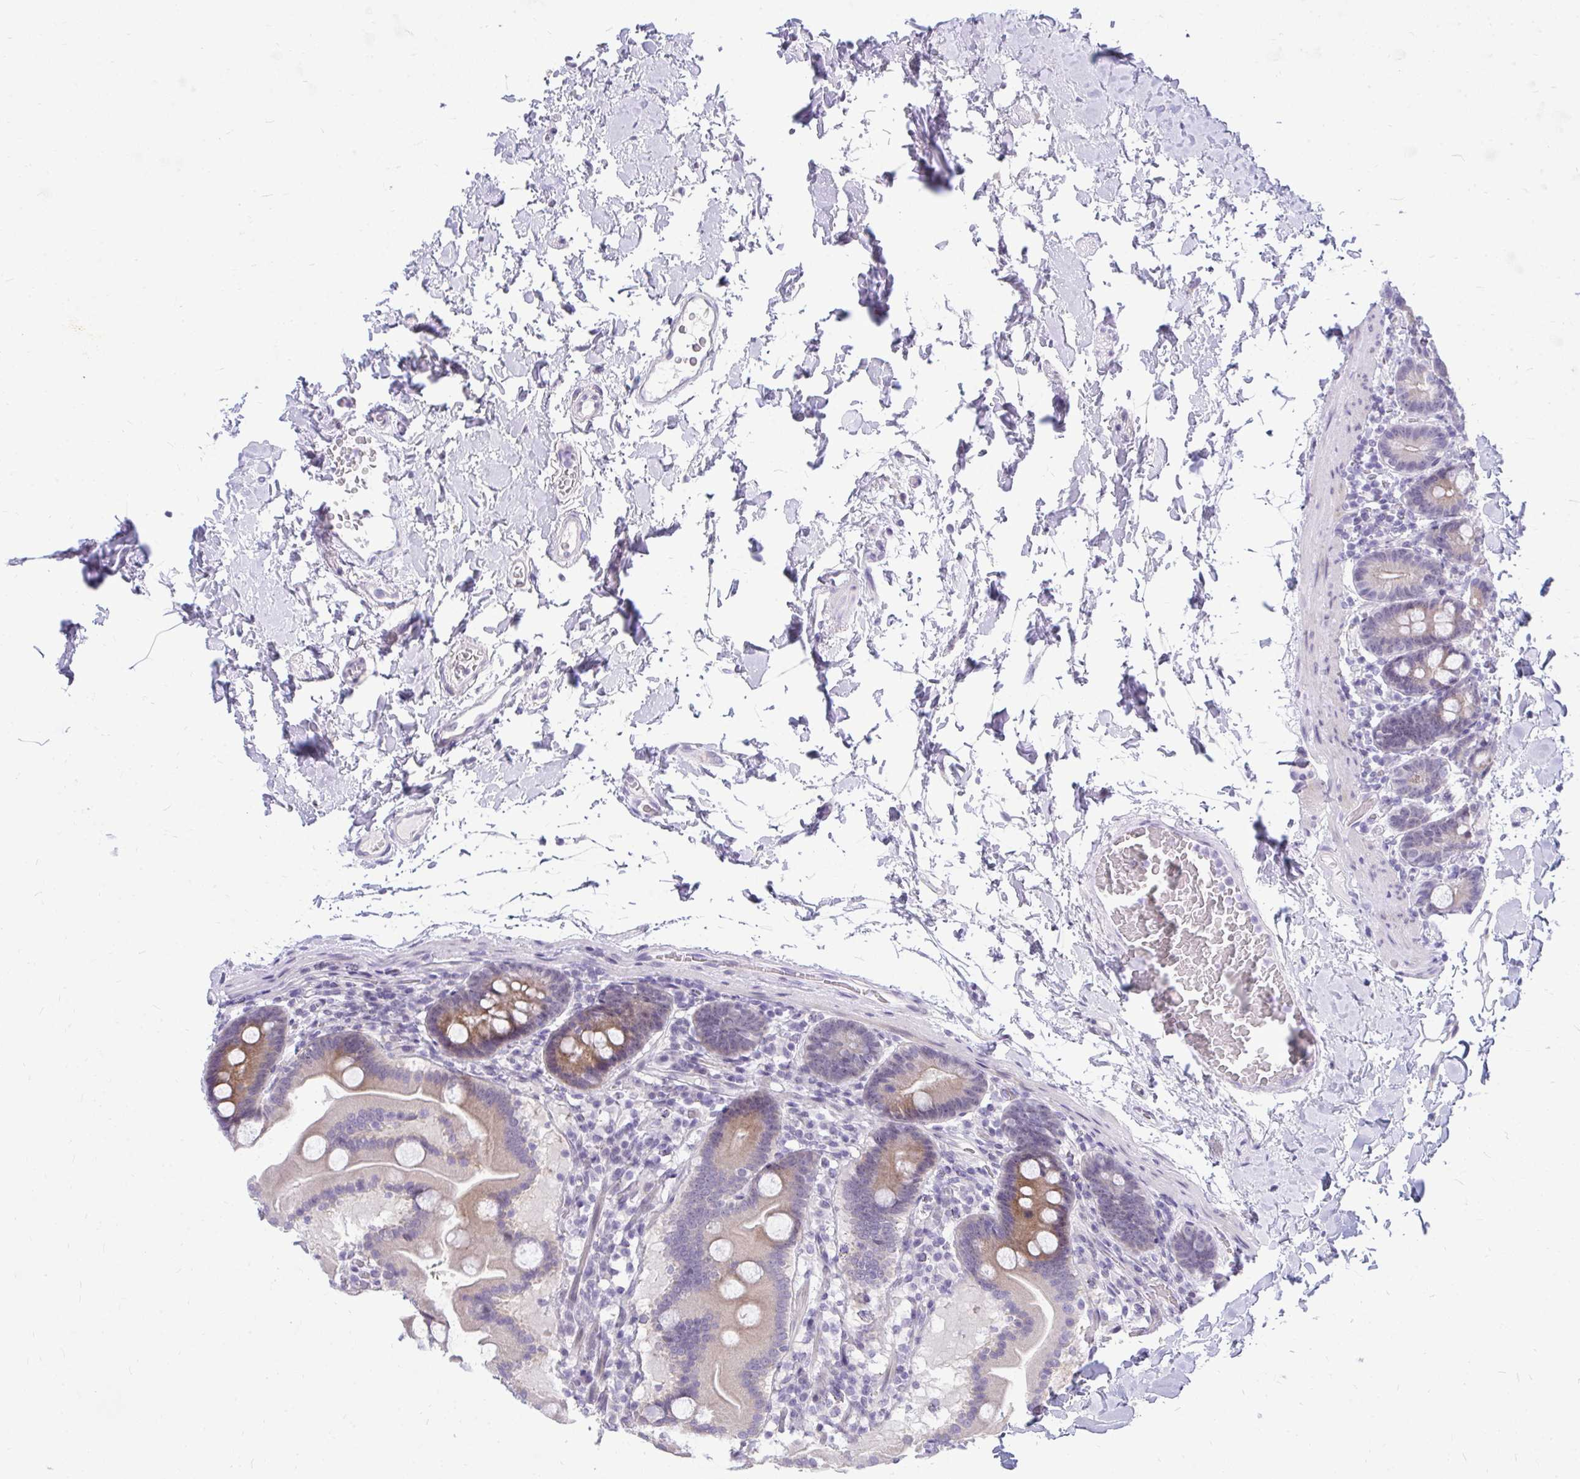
{"staining": {"intensity": "moderate", "quantity": ">75%", "location": "cytoplasmic/membranous"}, "tissue": "duodenum", "cell_type": "Glandular cells", "image_type": "normal", "snomed": [{"axis": "morphology", "description": "Normal tissue, NOS"}, {"axis": "topography", "description": "Duodenum"}], "caption": "Immunohistochemistry image of benign duodenum stained for a protein (brown), which reveals medium levels of moderate cytoplasmic/membranous positivity in about >75% of glandular cells.", "gene": "ZSCAN25", "patient": {"sex": "male", "age": 55}}